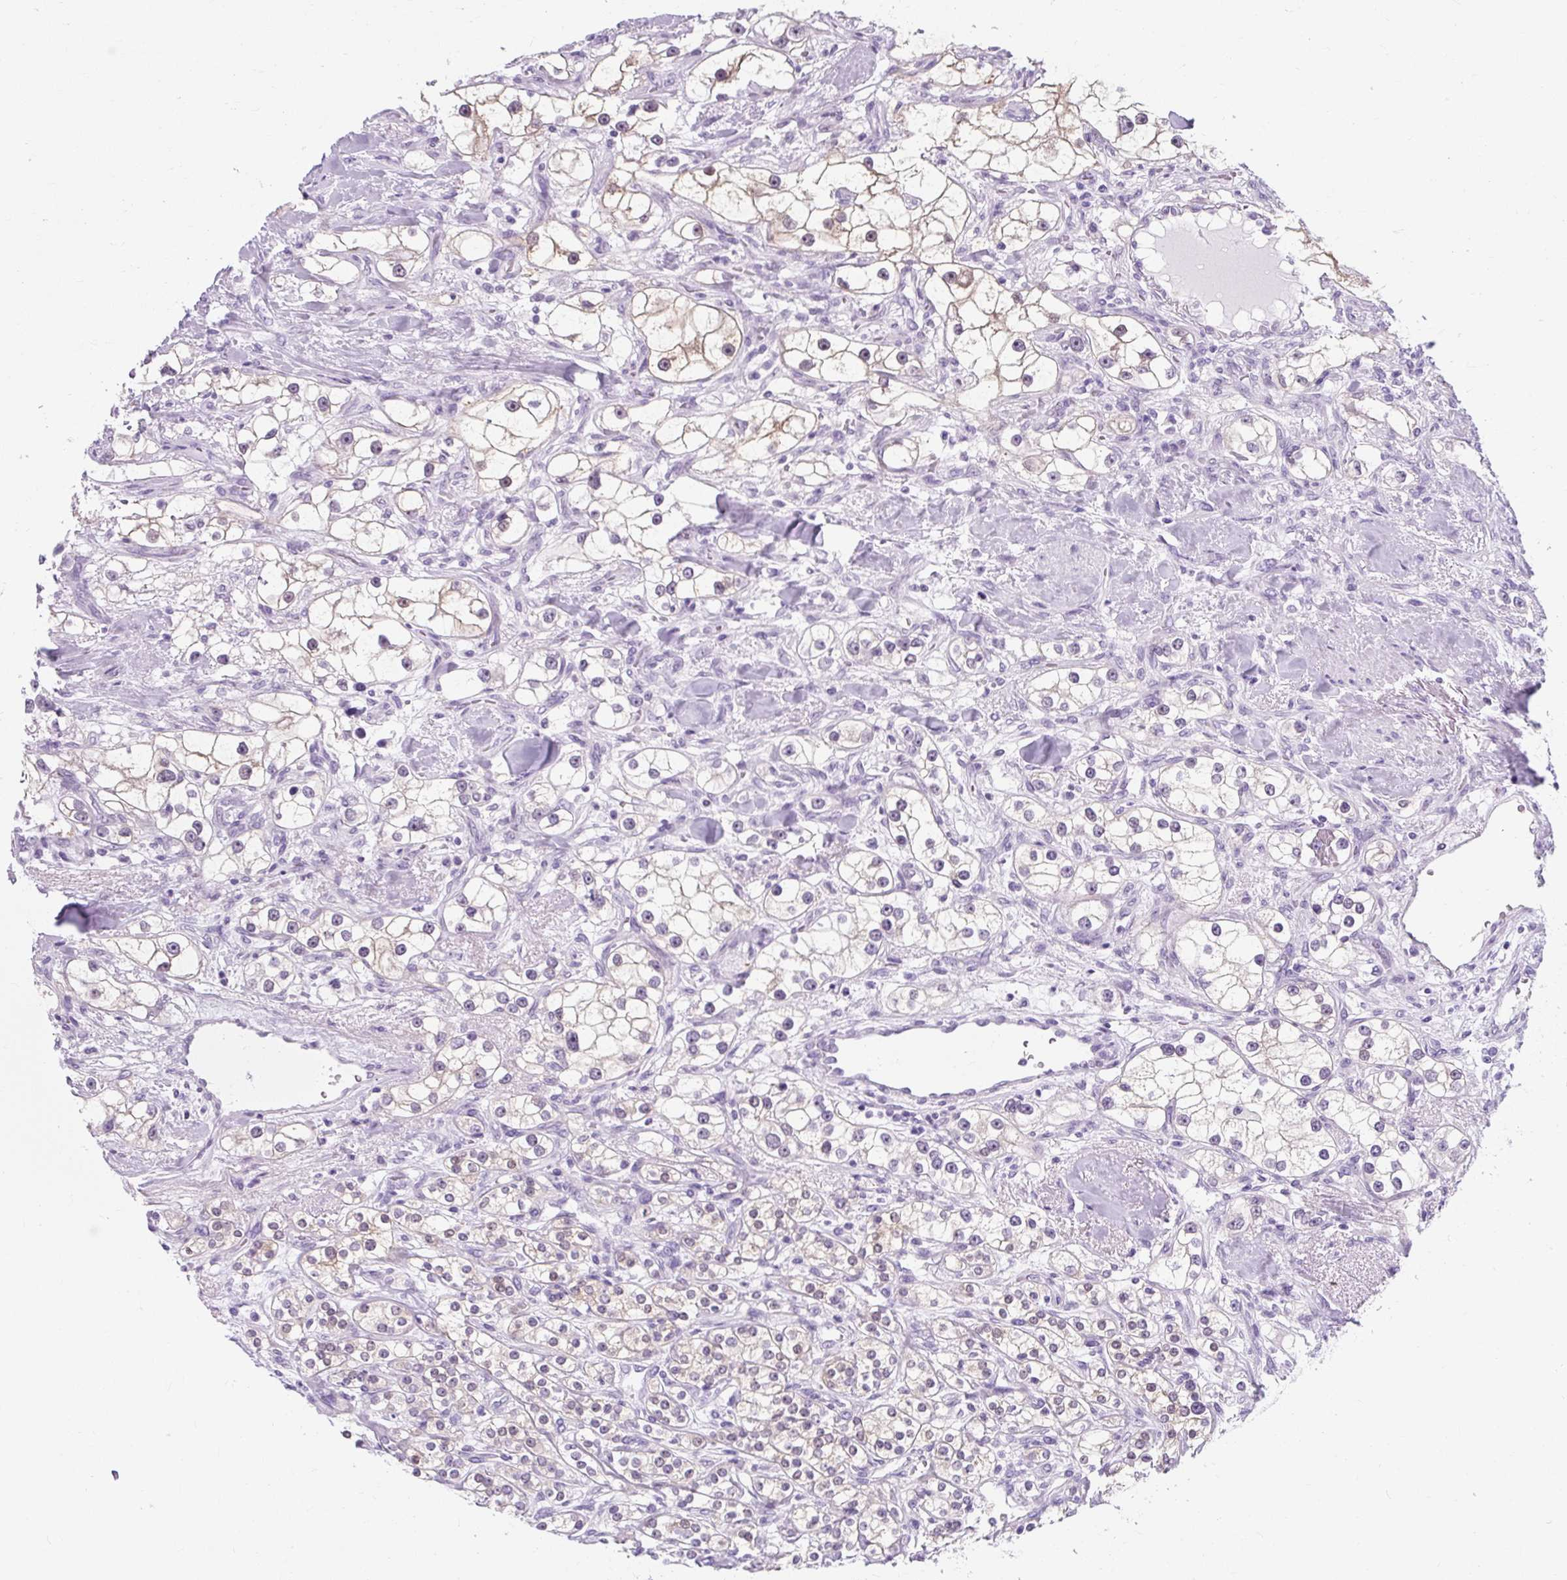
{"staining": {"intensity": "weak", "quantity": "25%-75%", "location": "cytoplasmic/membranous,nuclear"}, "tissue": "renal cancer", "cell_type": "Tumor cells", "image_type": "cancer", "snomed": [{"axis": "morphology", "description": "Adenocarcinoma, NOS"}, {"axis": "topography", "description": "Kidney"}], "caption": "Protein staining of adenocarcinoma (renal) tissue reveals weak cytoplasmic/membranous and nuclear positivity in about 25%-75% of tumor cells.", "gene": "RYBP", "patient": {"sex": "male", "age": 77}}